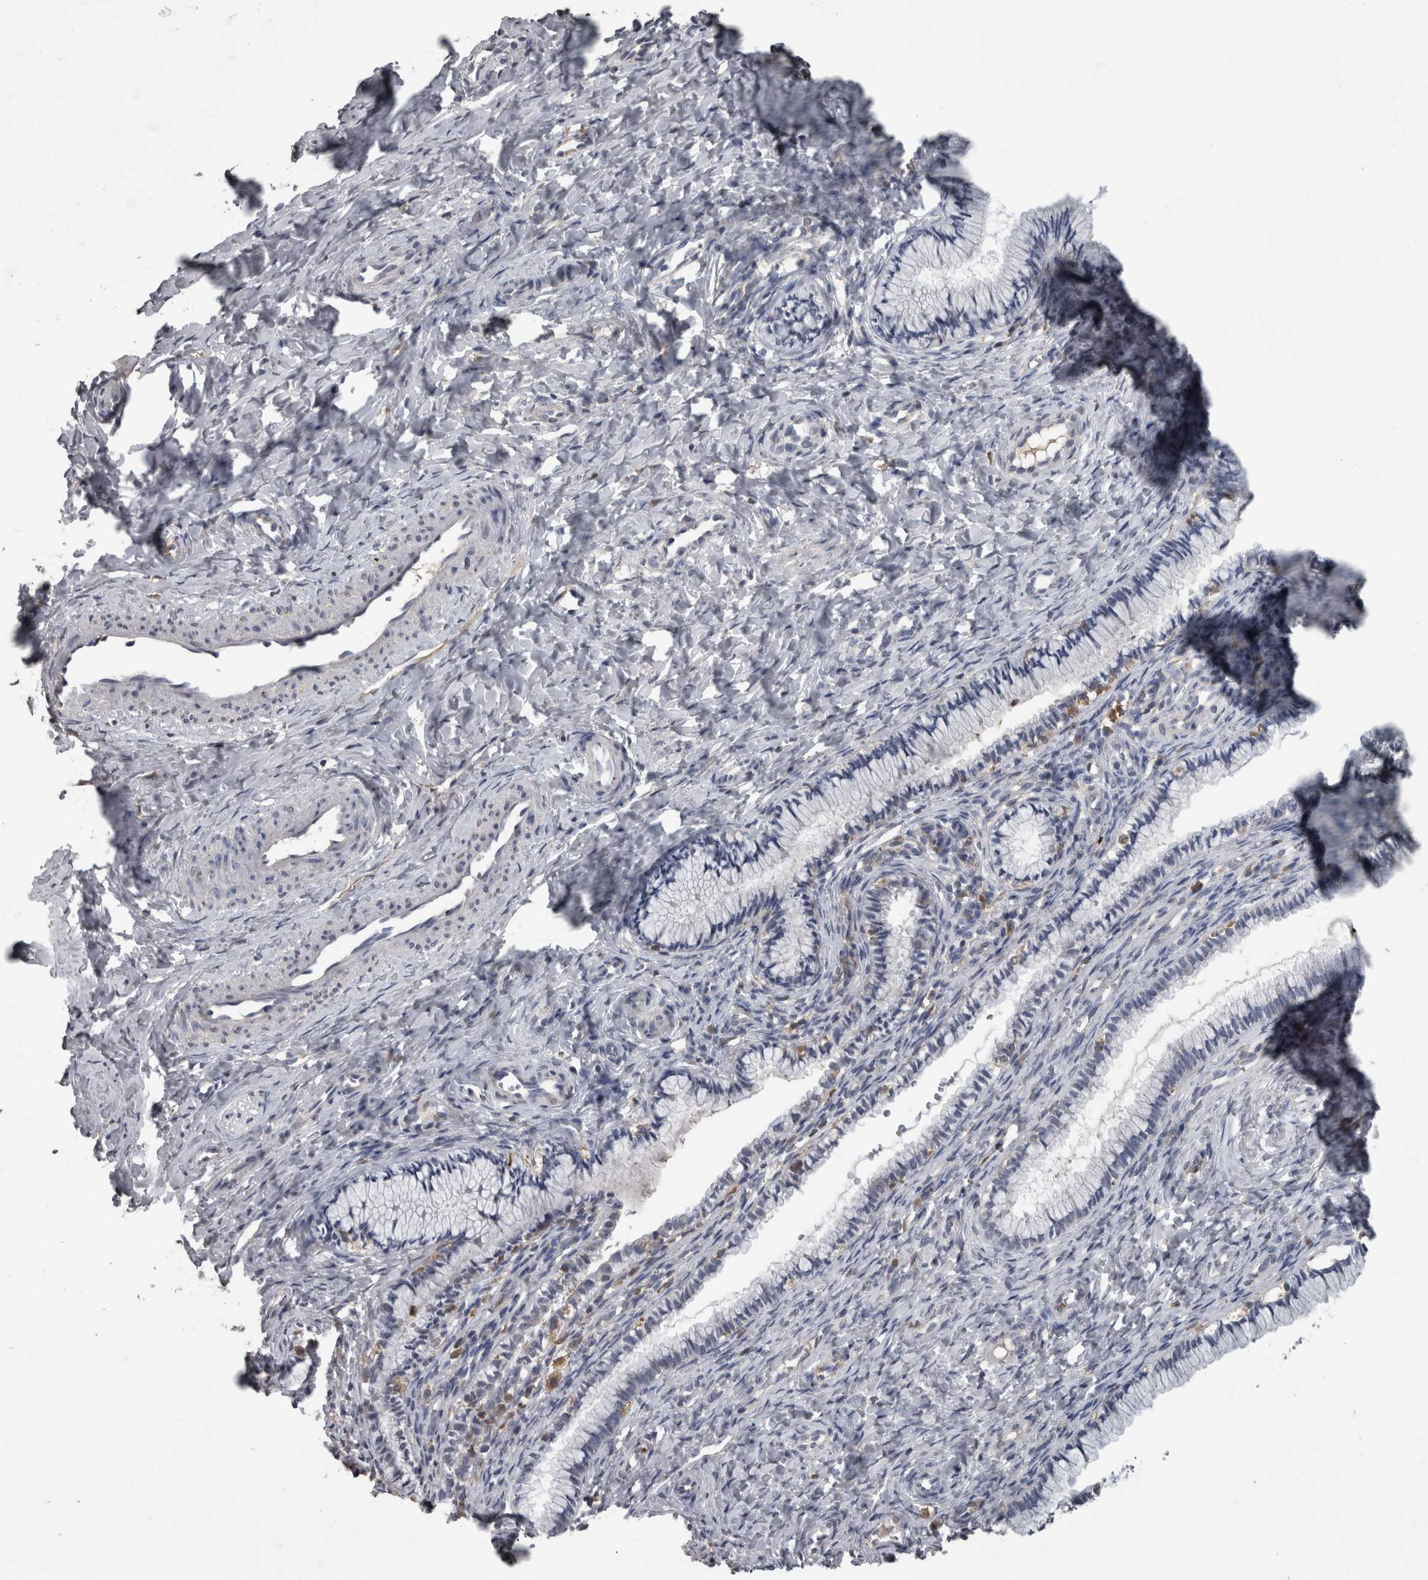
{"staining": {"intensity": "negative", "quantity": "none", "location": "none"}, "tissue": "cervix", "cell_type": "Glandular cells", "image_type": "normal", "snomed": [{"axis": "morphology", "description": "Normal tissue, NOS"}, {"axis": "topography", "description": "Cervix"}], "caption": "Histopathology image shows no significant protein staining in glandular cells of normal cervix. (DAB IHC, high magnification).", "gene": "PIK3AP1", "patient": {"sex": "female", "age": 27}}